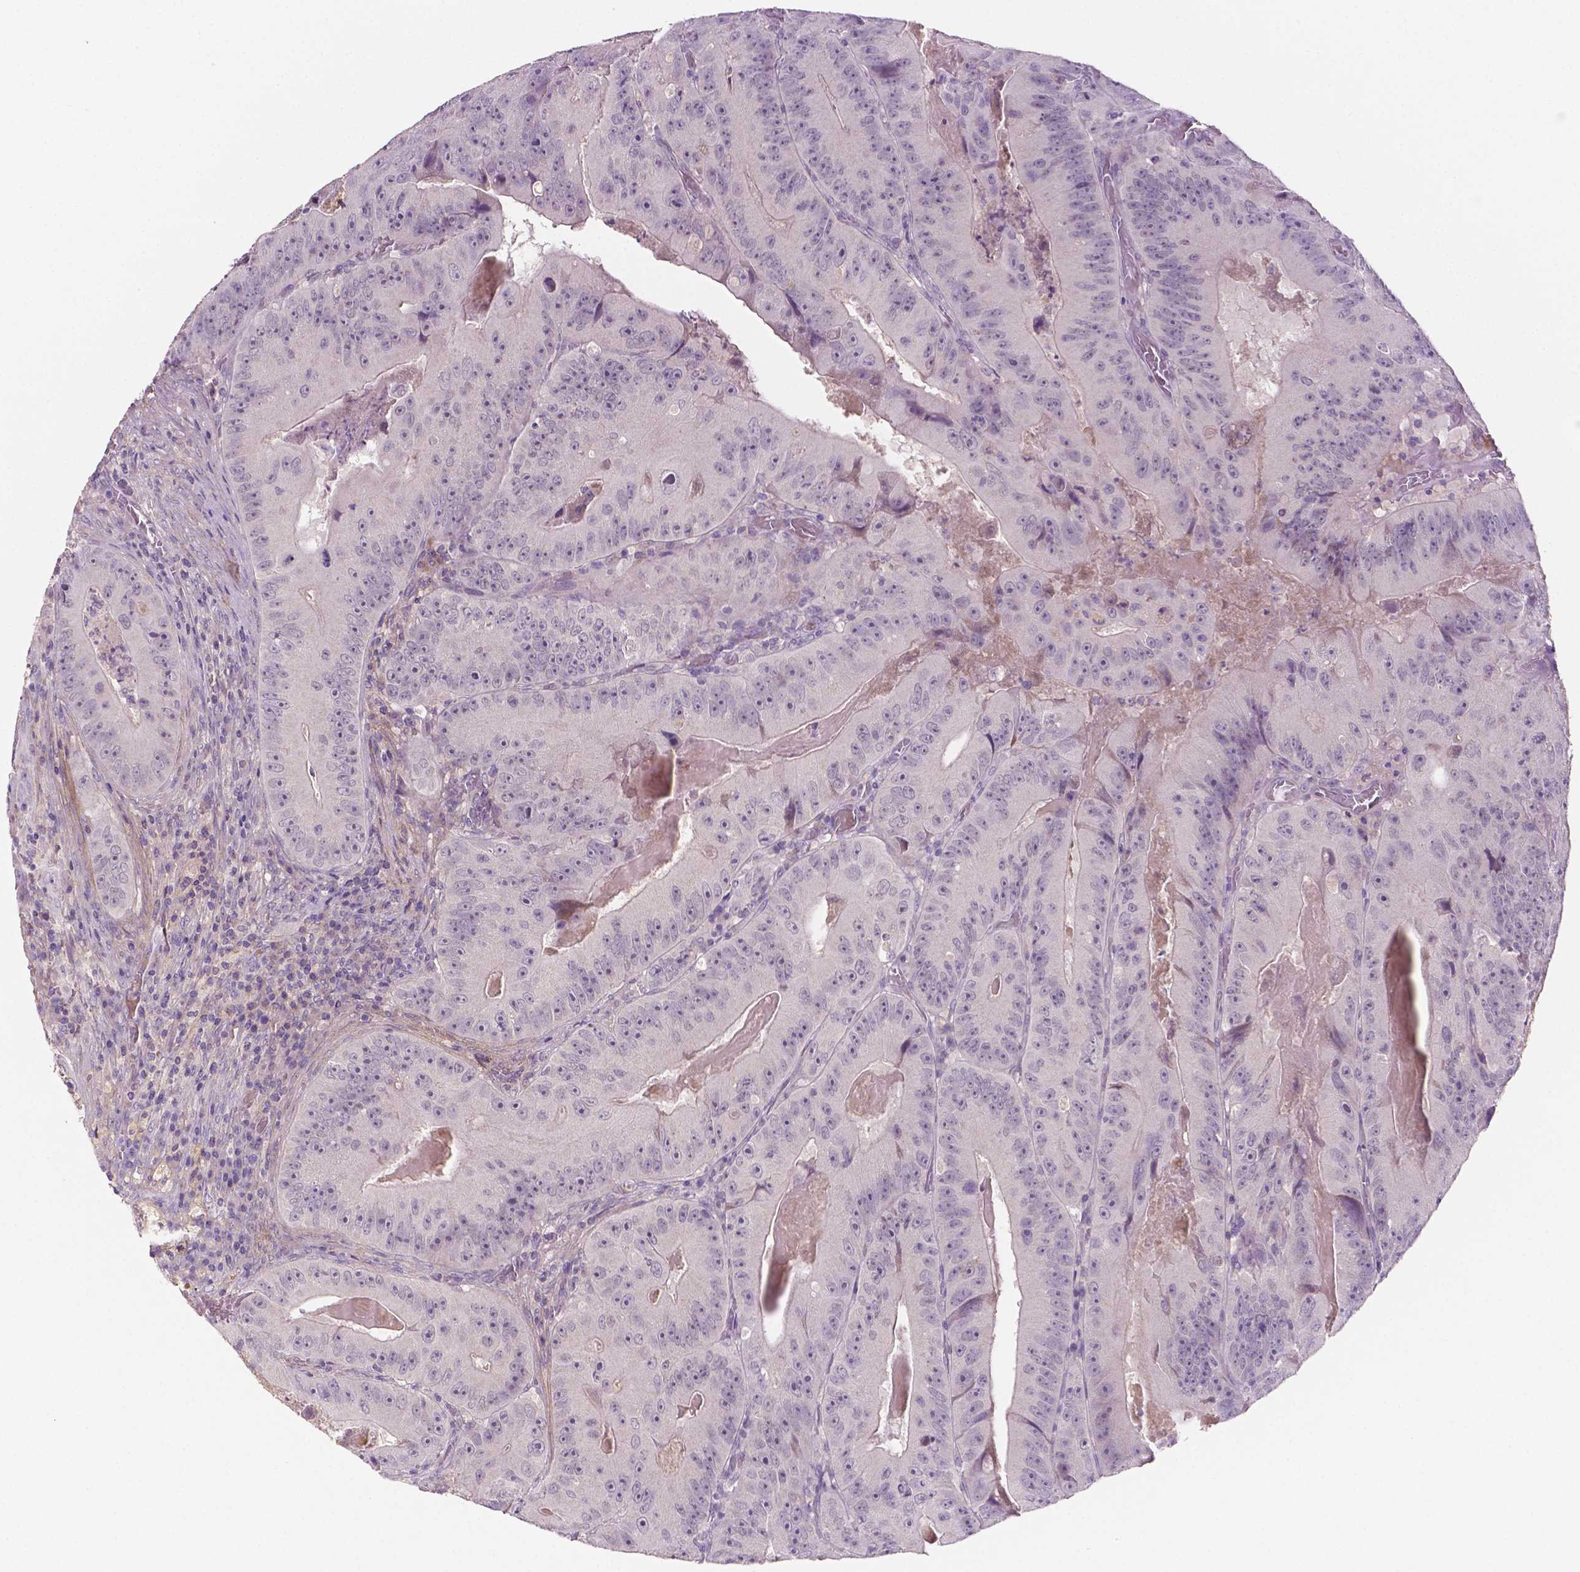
{"staining": {"intensity": "negative", "quantity": "none", "location": "none"}, "tissue": "colorectal cancer", "cell_type": "Tumor cells", "image_type": "cancer", "snomed": [{"axis": "morphology", "description": "Adenocarcinoma, NOS"}, {"axis": "topography", "description": "Colon"}], "caption": "The image demonstrates no staining of tumor cells in colorectal cancer.", "gene": "FBLN1", "patient": {"sex": "female", "age": 86}}